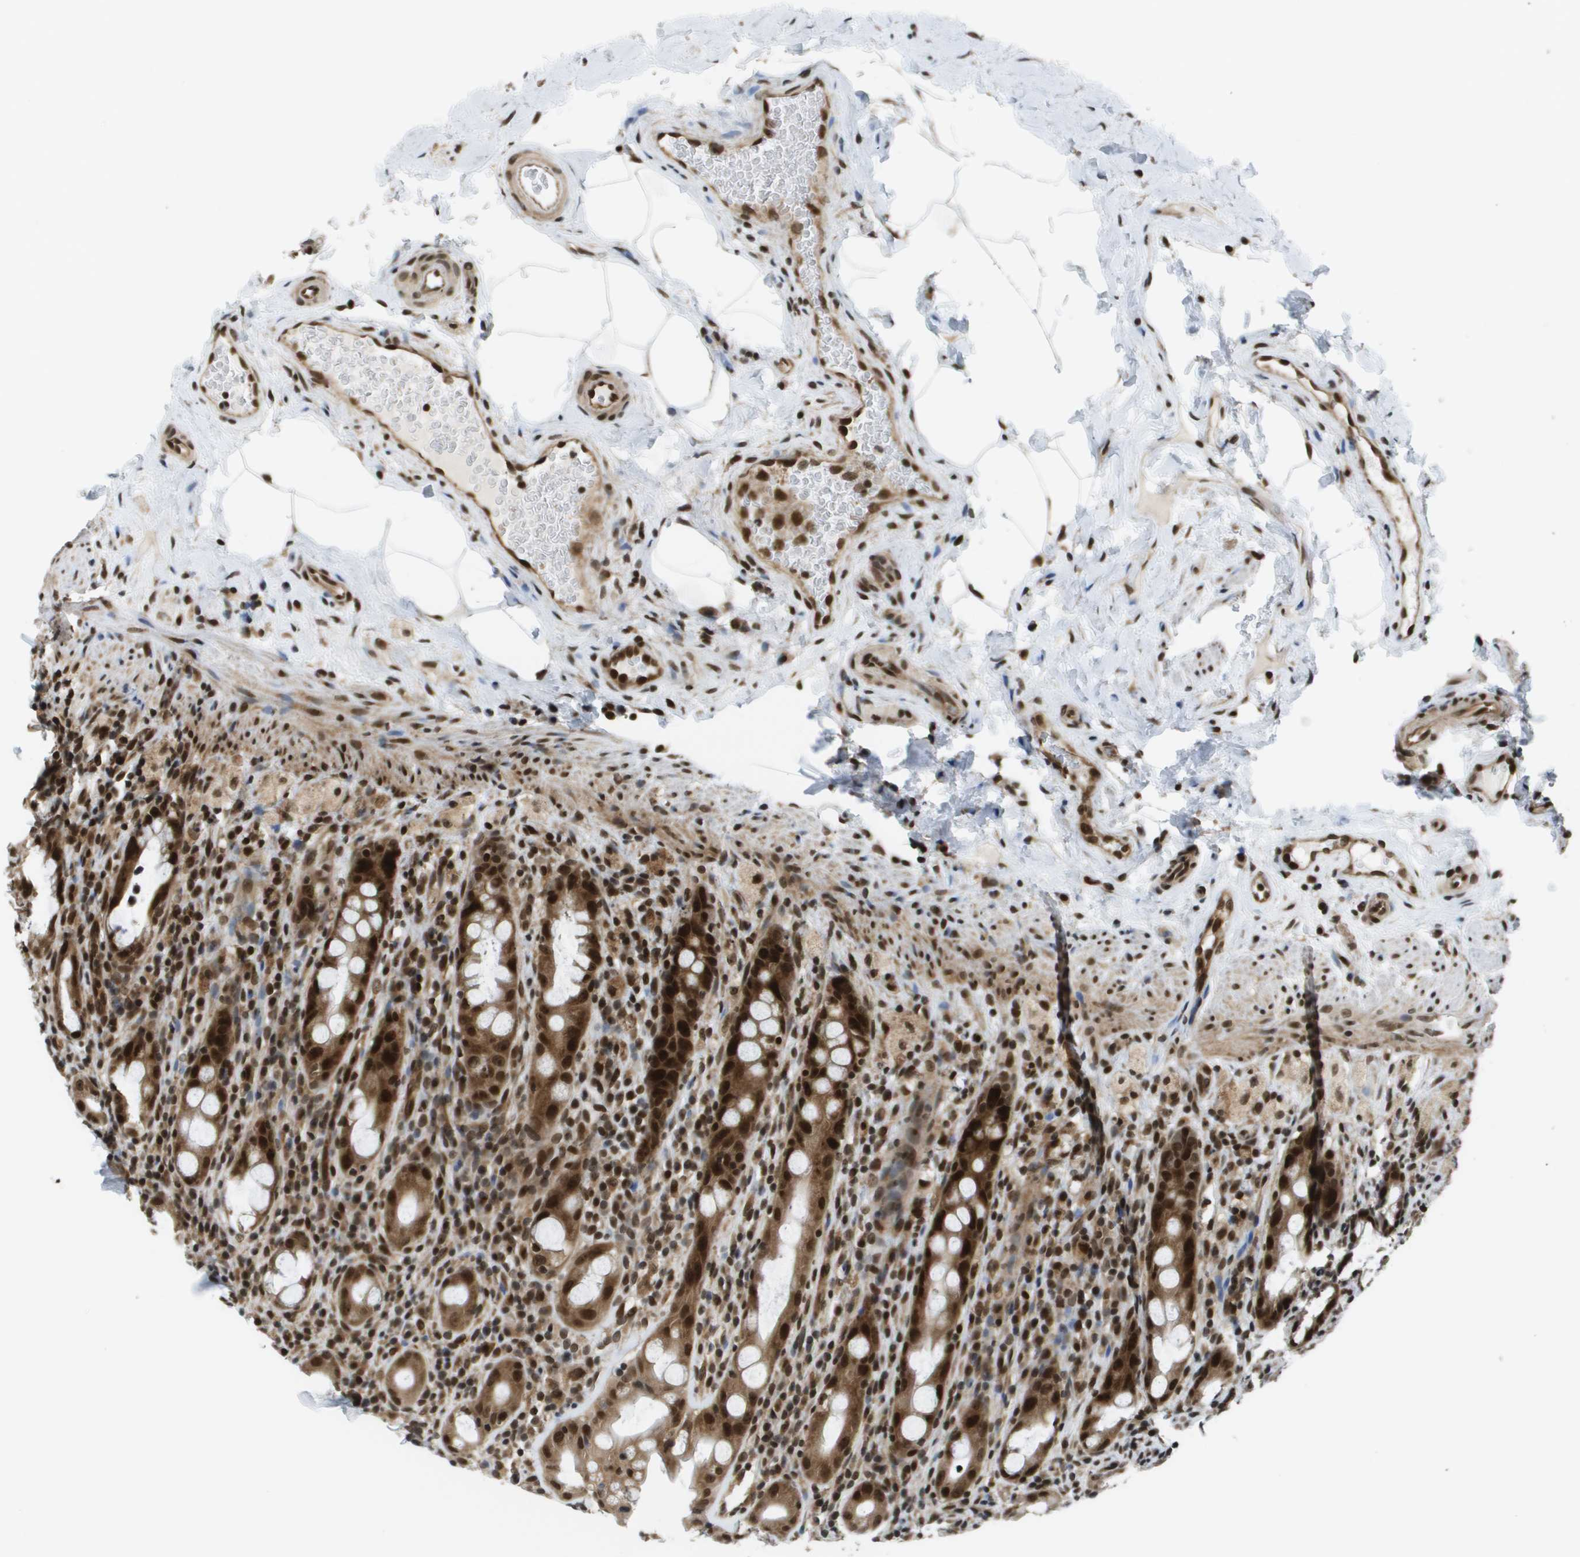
{"staining": {"intensity": "strong", "quantity": ">75%", "location": "cytoplasmic/membranous,nuclear"}, "tissue": "rectum", "cell_type": "Glandular cells", "image_type": "normal", "snomed": [{"axis": "morphology", "description": "Normal tissue, NOS"}, {"axis": "topography", "description": "Rectum"}], "caption": "A histopathology image of rectum stained for a protein reveals strong cytoplasmic/membranous,nuclear brown staining in glandular cells.", "gene": "RECQL4", "patient": {"sex": "male", "age": 44}}